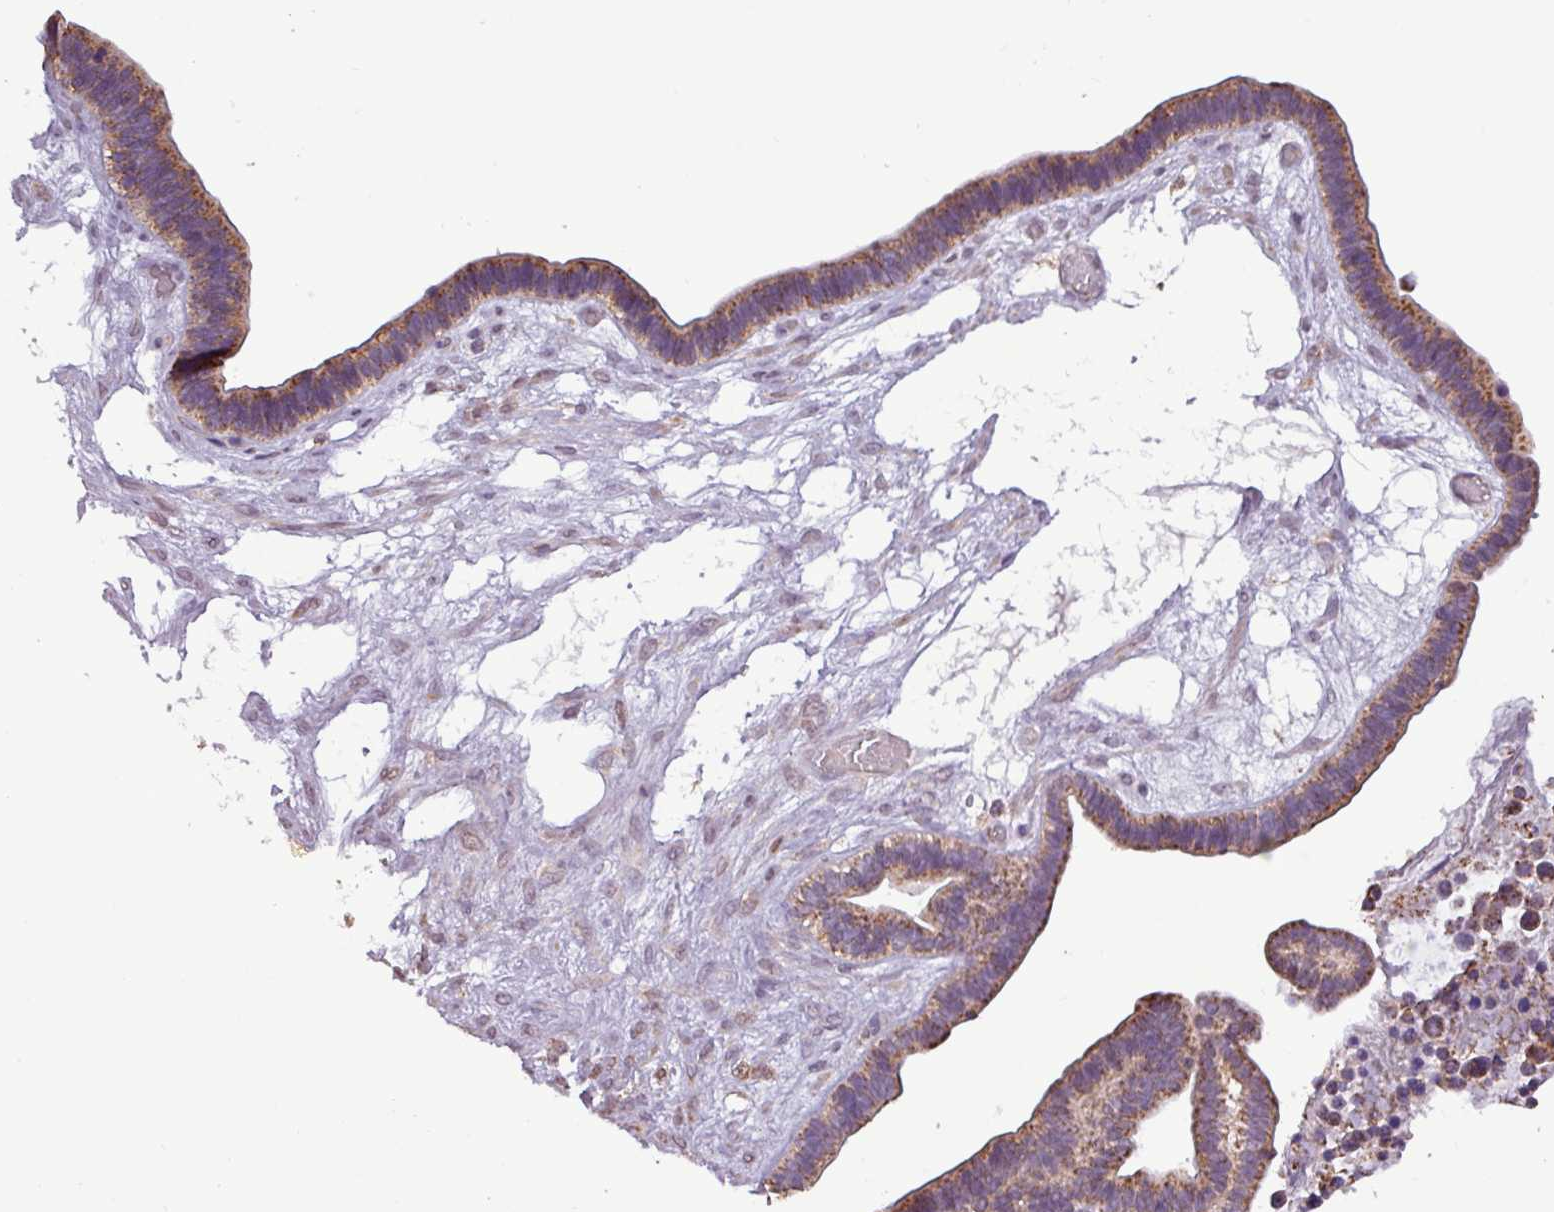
{"staining": {"intensity": "moderate", "quantity": ">75%", "location": "cytoplasmic/membranous"}, "tissue": "ovarian cancer", "cell_type": "Tumor cells", "image_type": "cancer", "snomed": [{"axis": "morphology", "description": "Cystadenocarcinoma, serous, NOS"}, {"axis": "topography", "description": "Ovary"}], "caption": "Ovarian cancer tissue exhibits moderate cytoplasmic/membranous staining in approximately >75% of tumor cells, visualized by immunohistochemistry.", "gene": "MCTP2", "patient": {"sex": "female", "age": 56}}